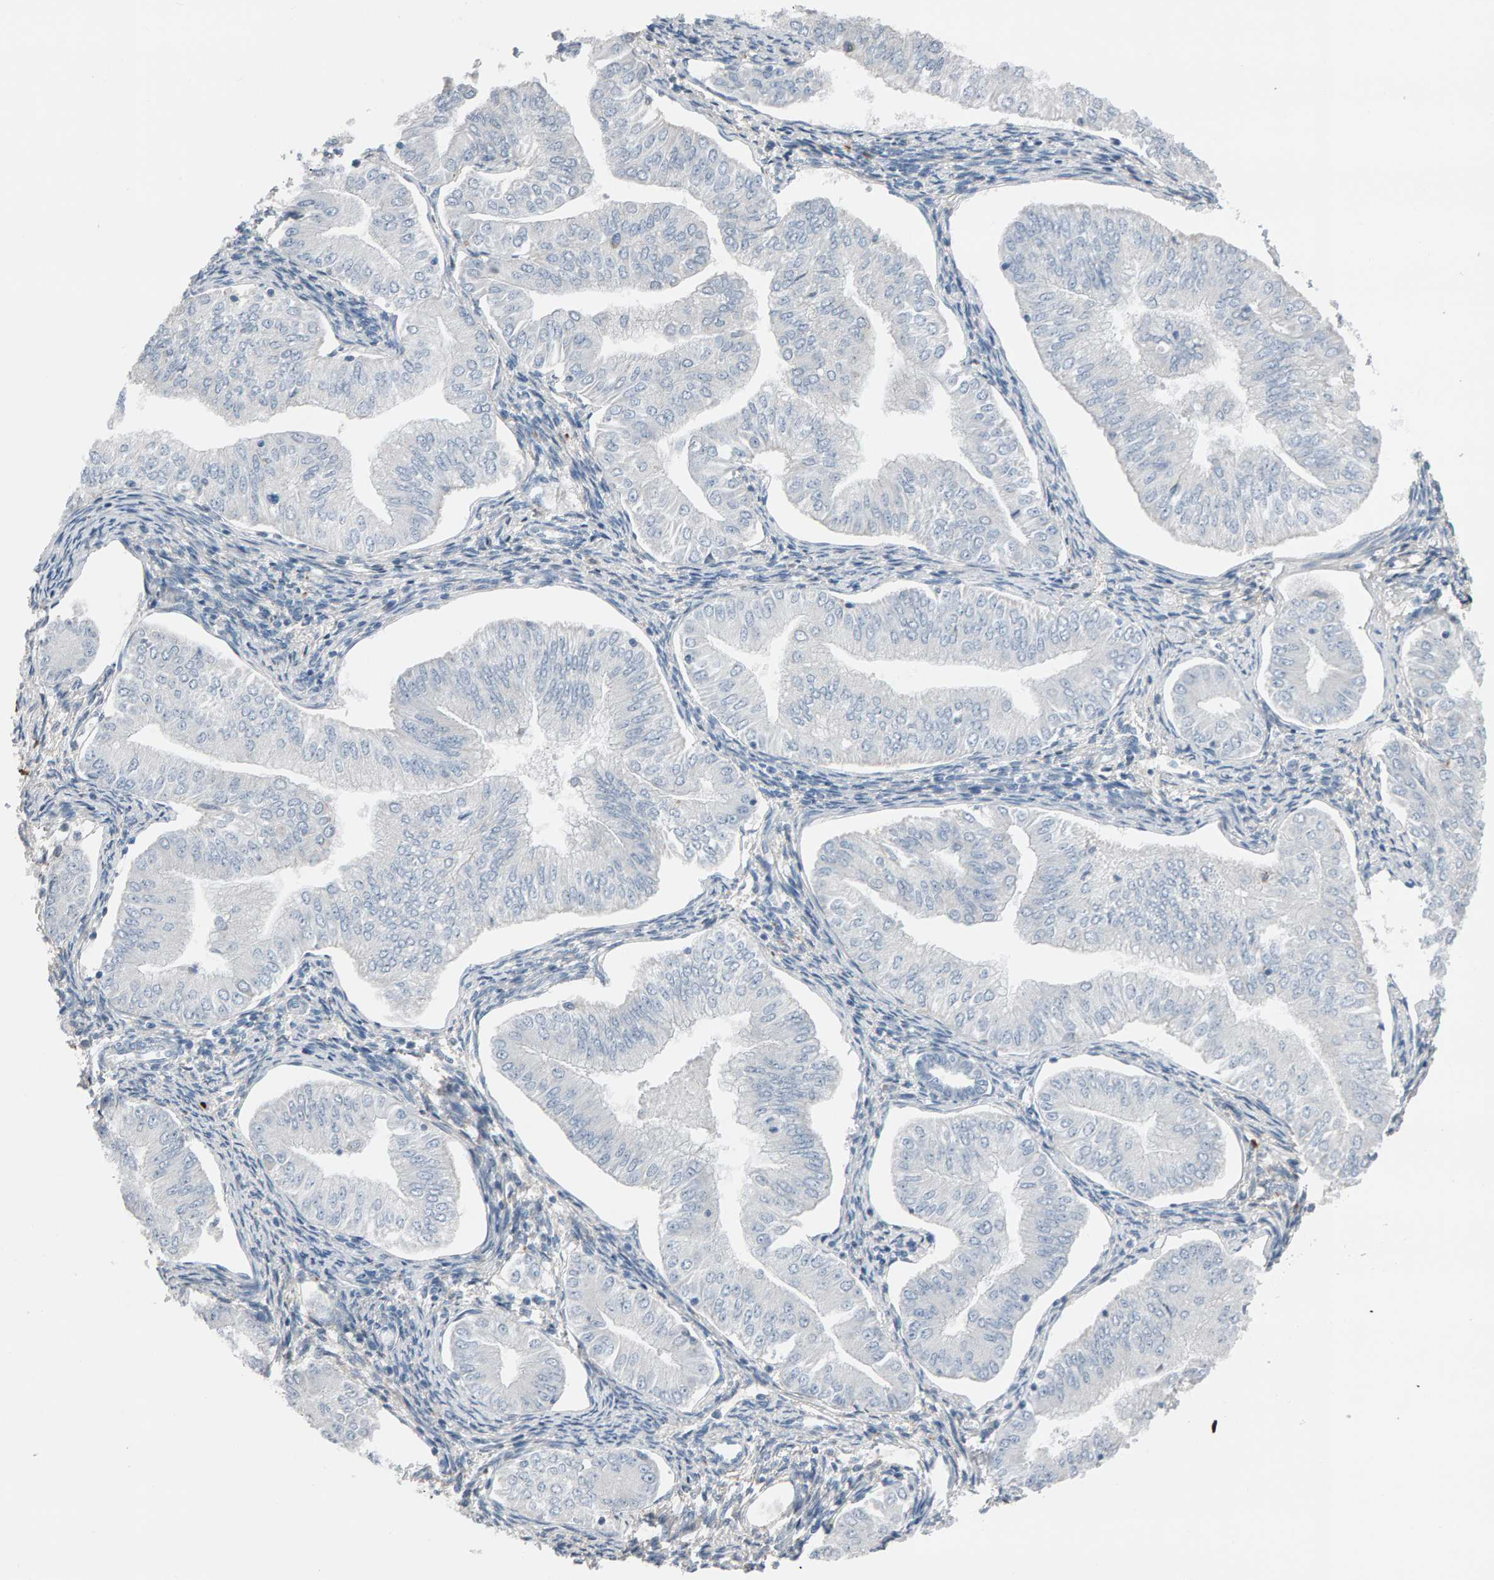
{"staining": {"intensity": "negative", "quantity": "none", "location": "none"}, "tissue": "endometrial cancer", "cell_type": "Tumor cells", "image_type": "cancer", "snomed": [{"axis": "morphology", "description": "Normal tissue, NOS"}, {"axis": "morphology", "description": "Adenocarcinoma, NOS"}, {"axis": "topography", "description": "Endometrium"}], "caption": "Protein analysis of endometrial cancer (adenocarcinoma) demonstrates no significant staining in tumor cells.", "gene": "IPPK", "patient": {"sex": "female", "age": 53}}